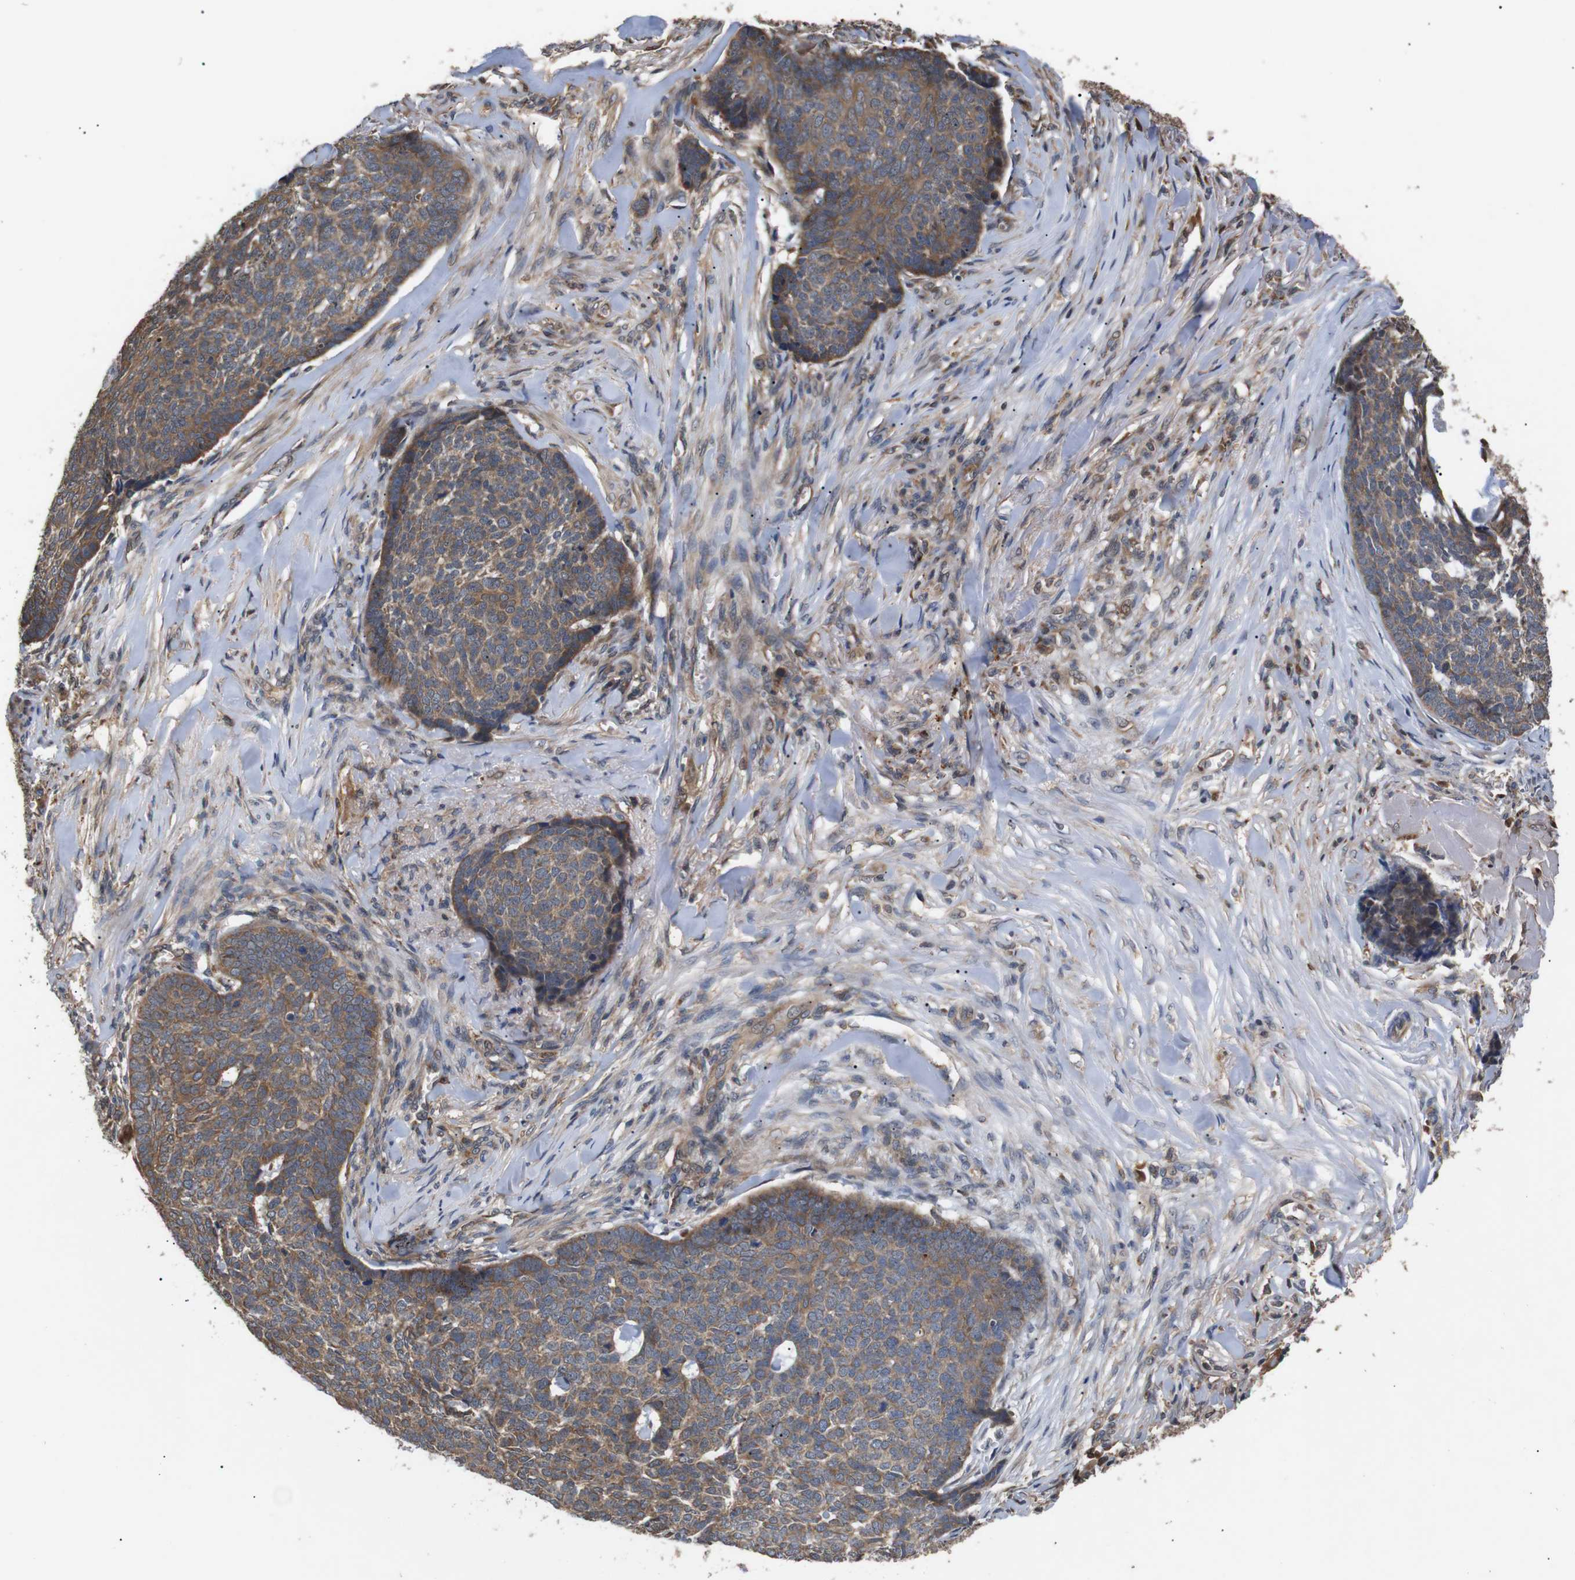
{"staining": {"intensity": "moderate", "quantity": ">75%", "location": "cytoplasmic/membranous"}, "tissue": "skin cancer", "cell_type": "Tumor cells", "image_type": "cancer", "snomed": [{"axis": "morphology", "description": "Basal cell carcinoma"}, {"axis": "topography", "description": "Skin"}], "caption": "IHC image of skin basal cell carcinoma stained for a protein (brown), which demonstrates medium levels of moderate cytoplasmic/membranous expression in about >75% of tumor cells.", "gene": "DDR1", "patient": {"sex": "male", "age": 84}}